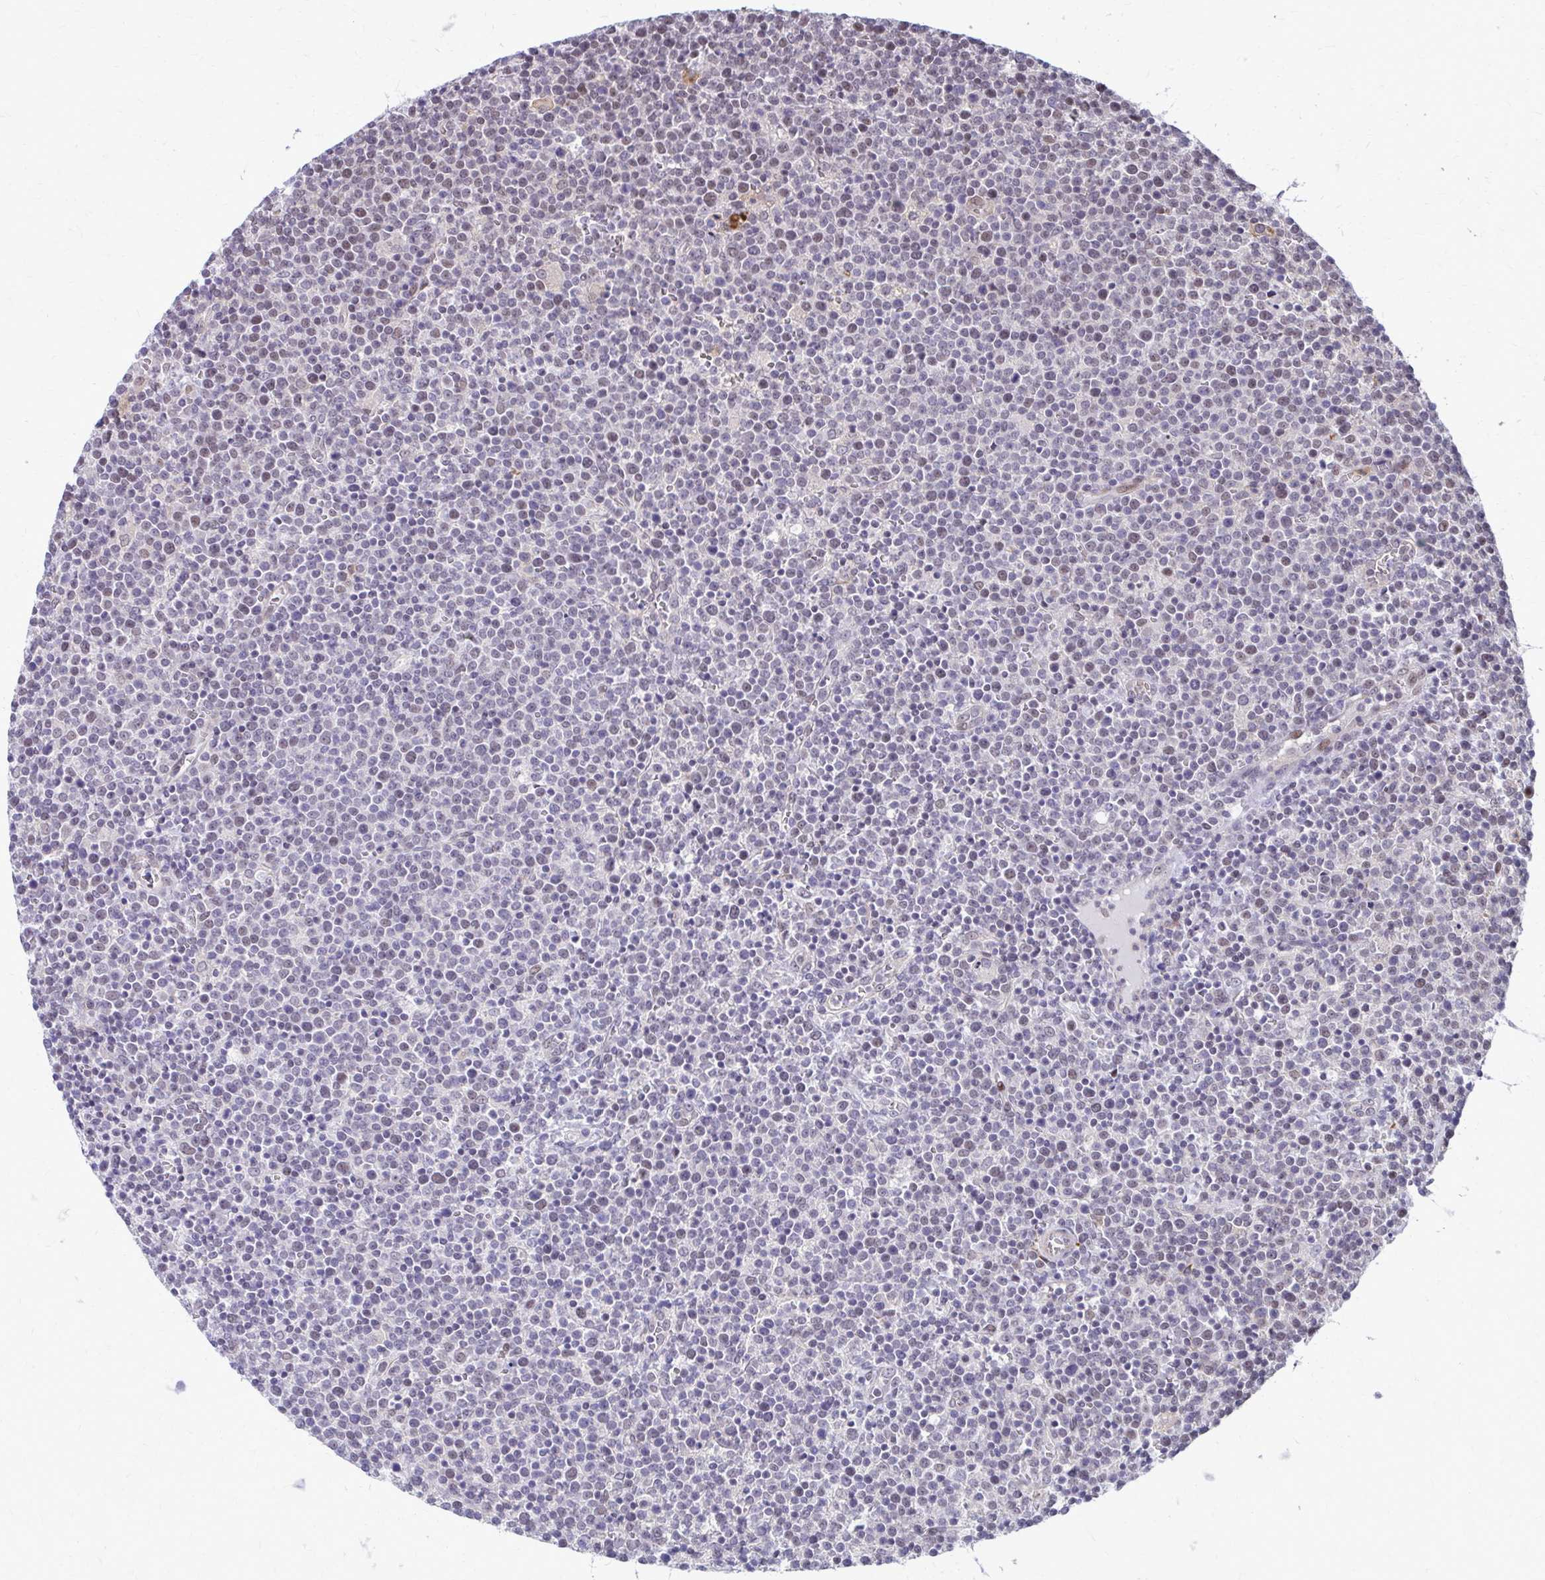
{"staining": {"intensity": "weak", "quantity": "<25%", "location": "nuclear"}, "tissue": "lymphoma", "cell_type": "Tumor cells", "image_type": "cancer", "snomed": [{"axis": "morphology", "description": "Malignant lymphoma, non-Hodgkin's type, High grade"}, {"axis": "topography", "description": "Lymph node"}], "caption": "Immunohistochemistry (IHC) of lymphoma displays no expression in tumor cells.", "gene": "ANKRD30B", "patient": {"sex": "male", "age": 61}}